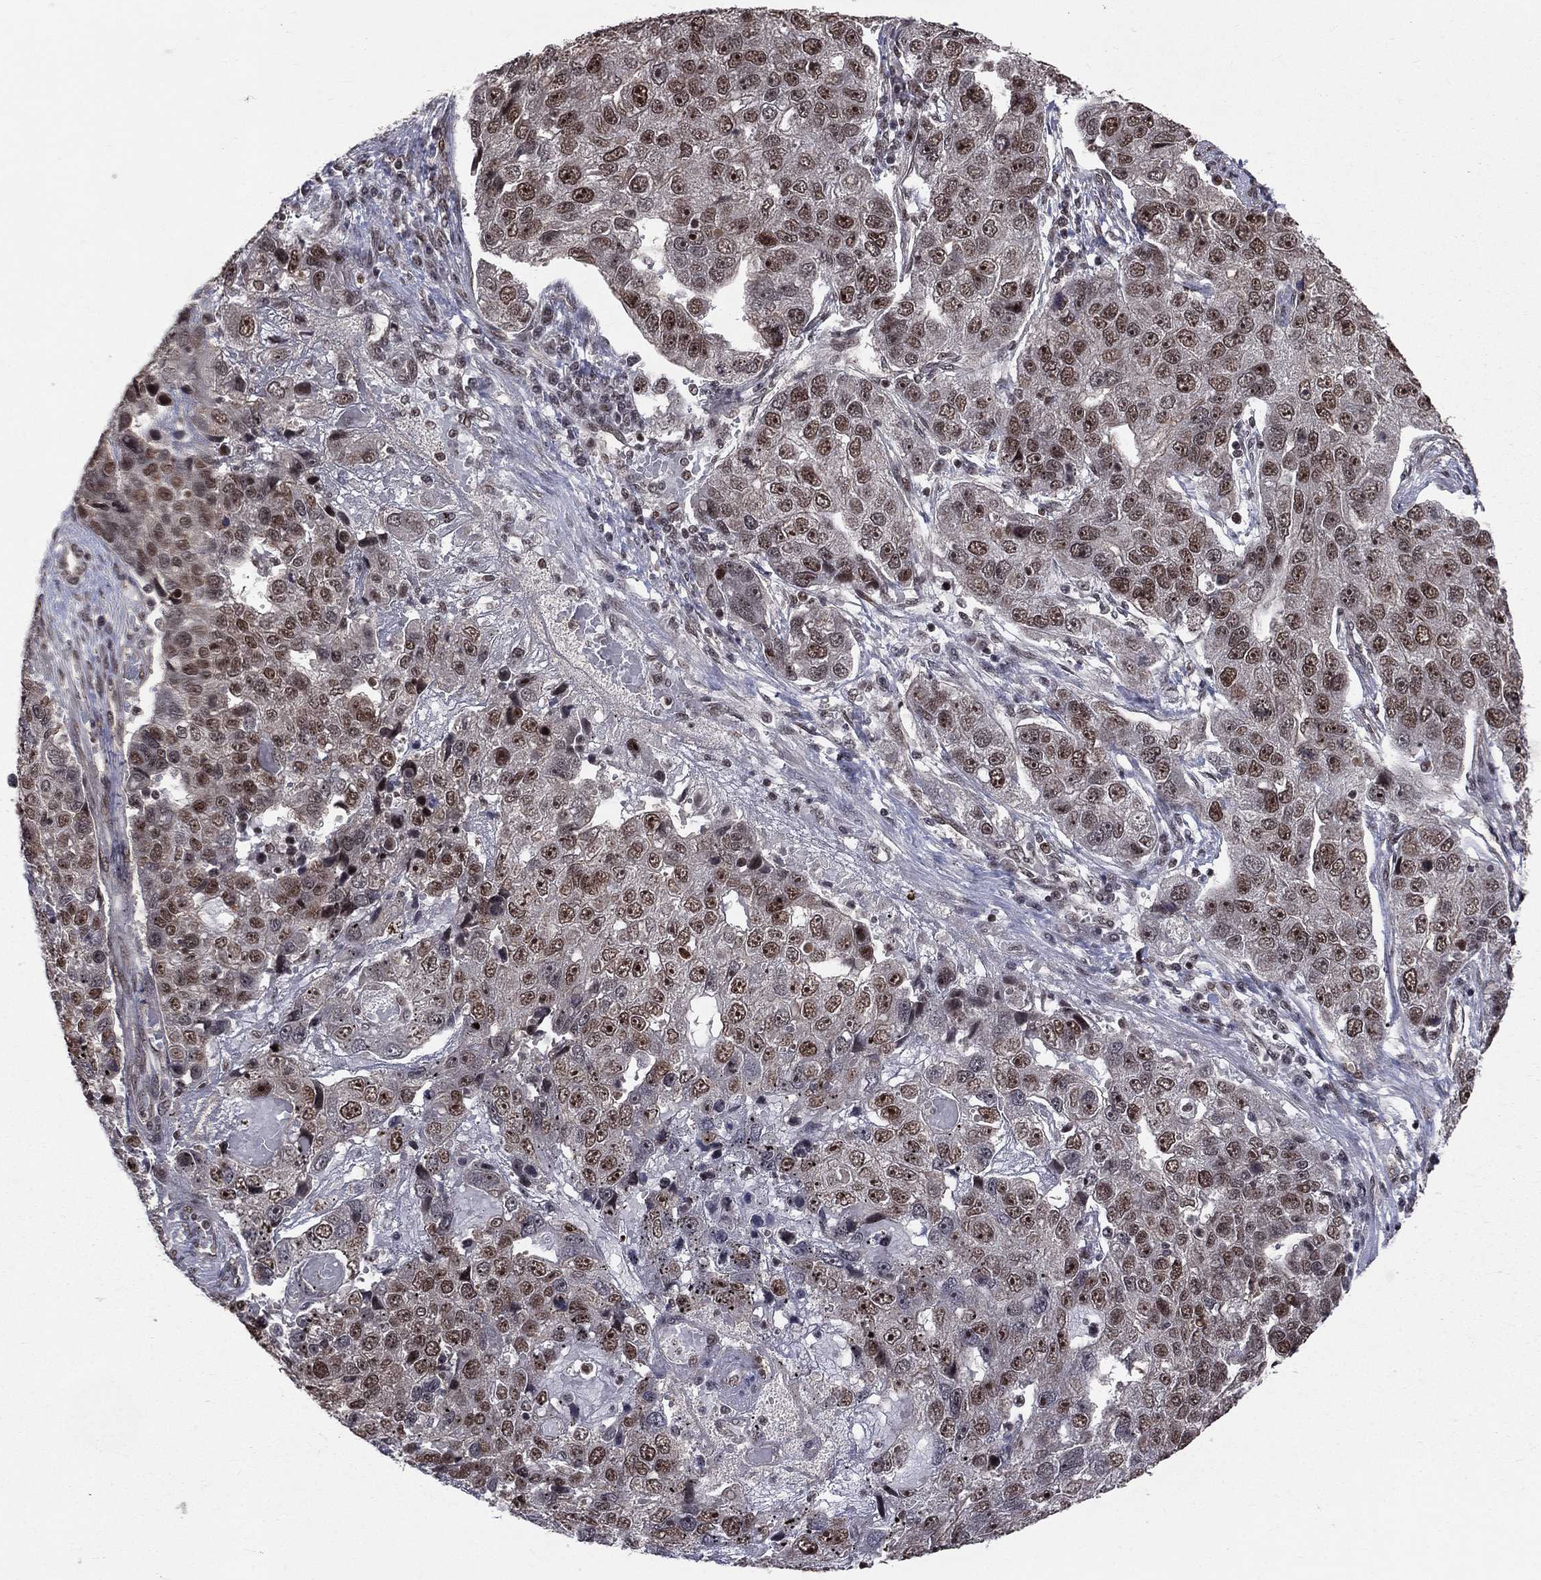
{"staining": {"intensity": "strong", "quantity": ">75%", "location": "nuclear"}, "tissue": "pancreatic cancer", "cell_type": "Tumor cells", "image_type": "cancer", "snomed": [{"axis": "morphology", "description": "Adenocarcinoma, NOS"}, {"axis": "topography", "description": "Pancreas"}], "caption": "The image exhibits staining of pancreatic cancer (adenocarcinoma), revealing strong nuclear protein expression (brown color) within tumor cells. (Brightfield microscopy of DAB IHC at high magnification).", "gene": "SMC3", "patient": {"sex": "female", "age": 61}}